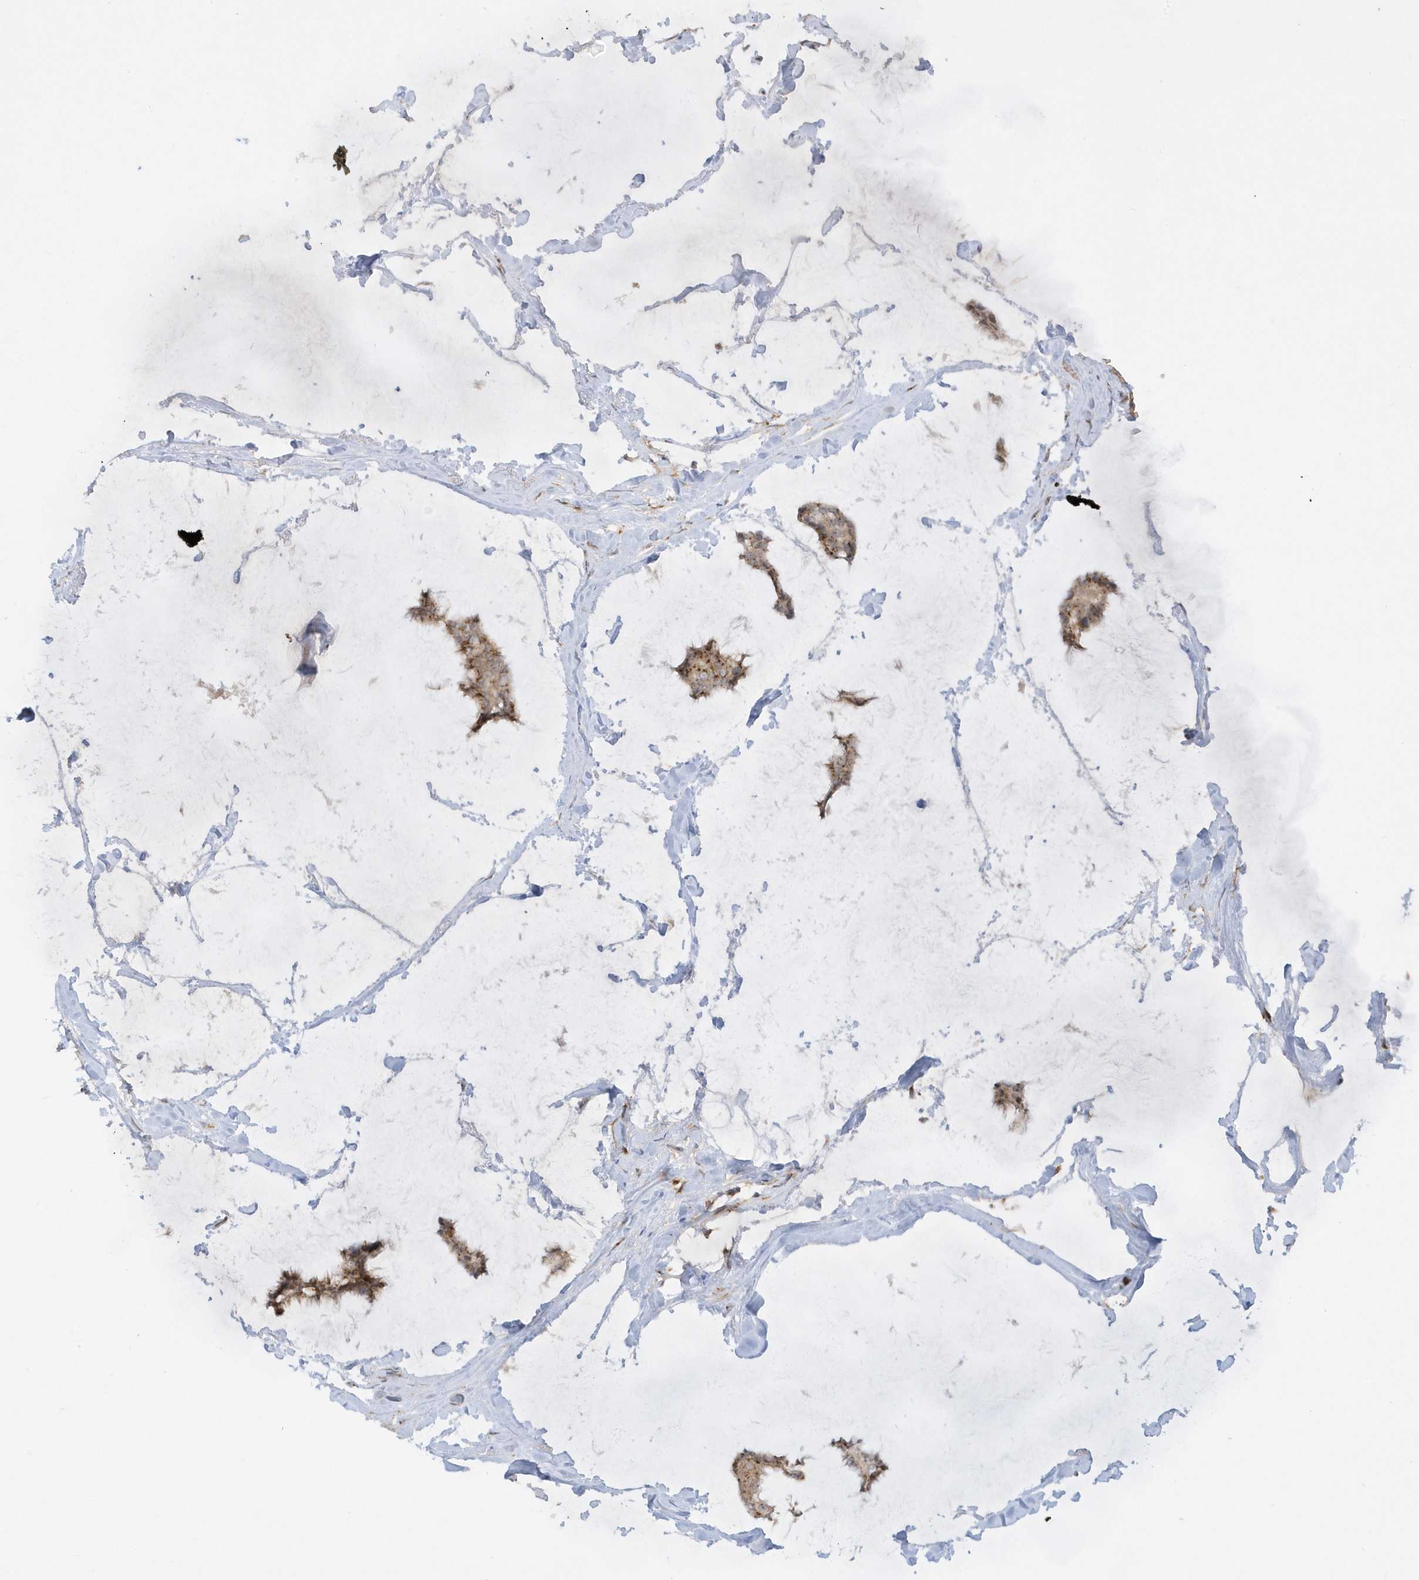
{"staining": {"intensity": "moderate", "quantity": ">75%", "location": "cytoplasmic/membranous"}, "tissue": "breast cancer", "cell_type": "Tumor cells", "image_type": "cancer", "snomed": [{"axis": "morphology", "description": "Duct carcinoma"}, {"axis": "topography", "description": "Breast"}], "caption": "Immunohistochemical staining of breast invasive ductal carcinoma reveals medium levels of moderate cytoplasmic/membranous staining in about >75% of tumor cells. The protein of interest is shown in brown color, while the nuclei are stained blue.", "gene": "RPP40", "patient": {"sex": "female", "age": 93}}